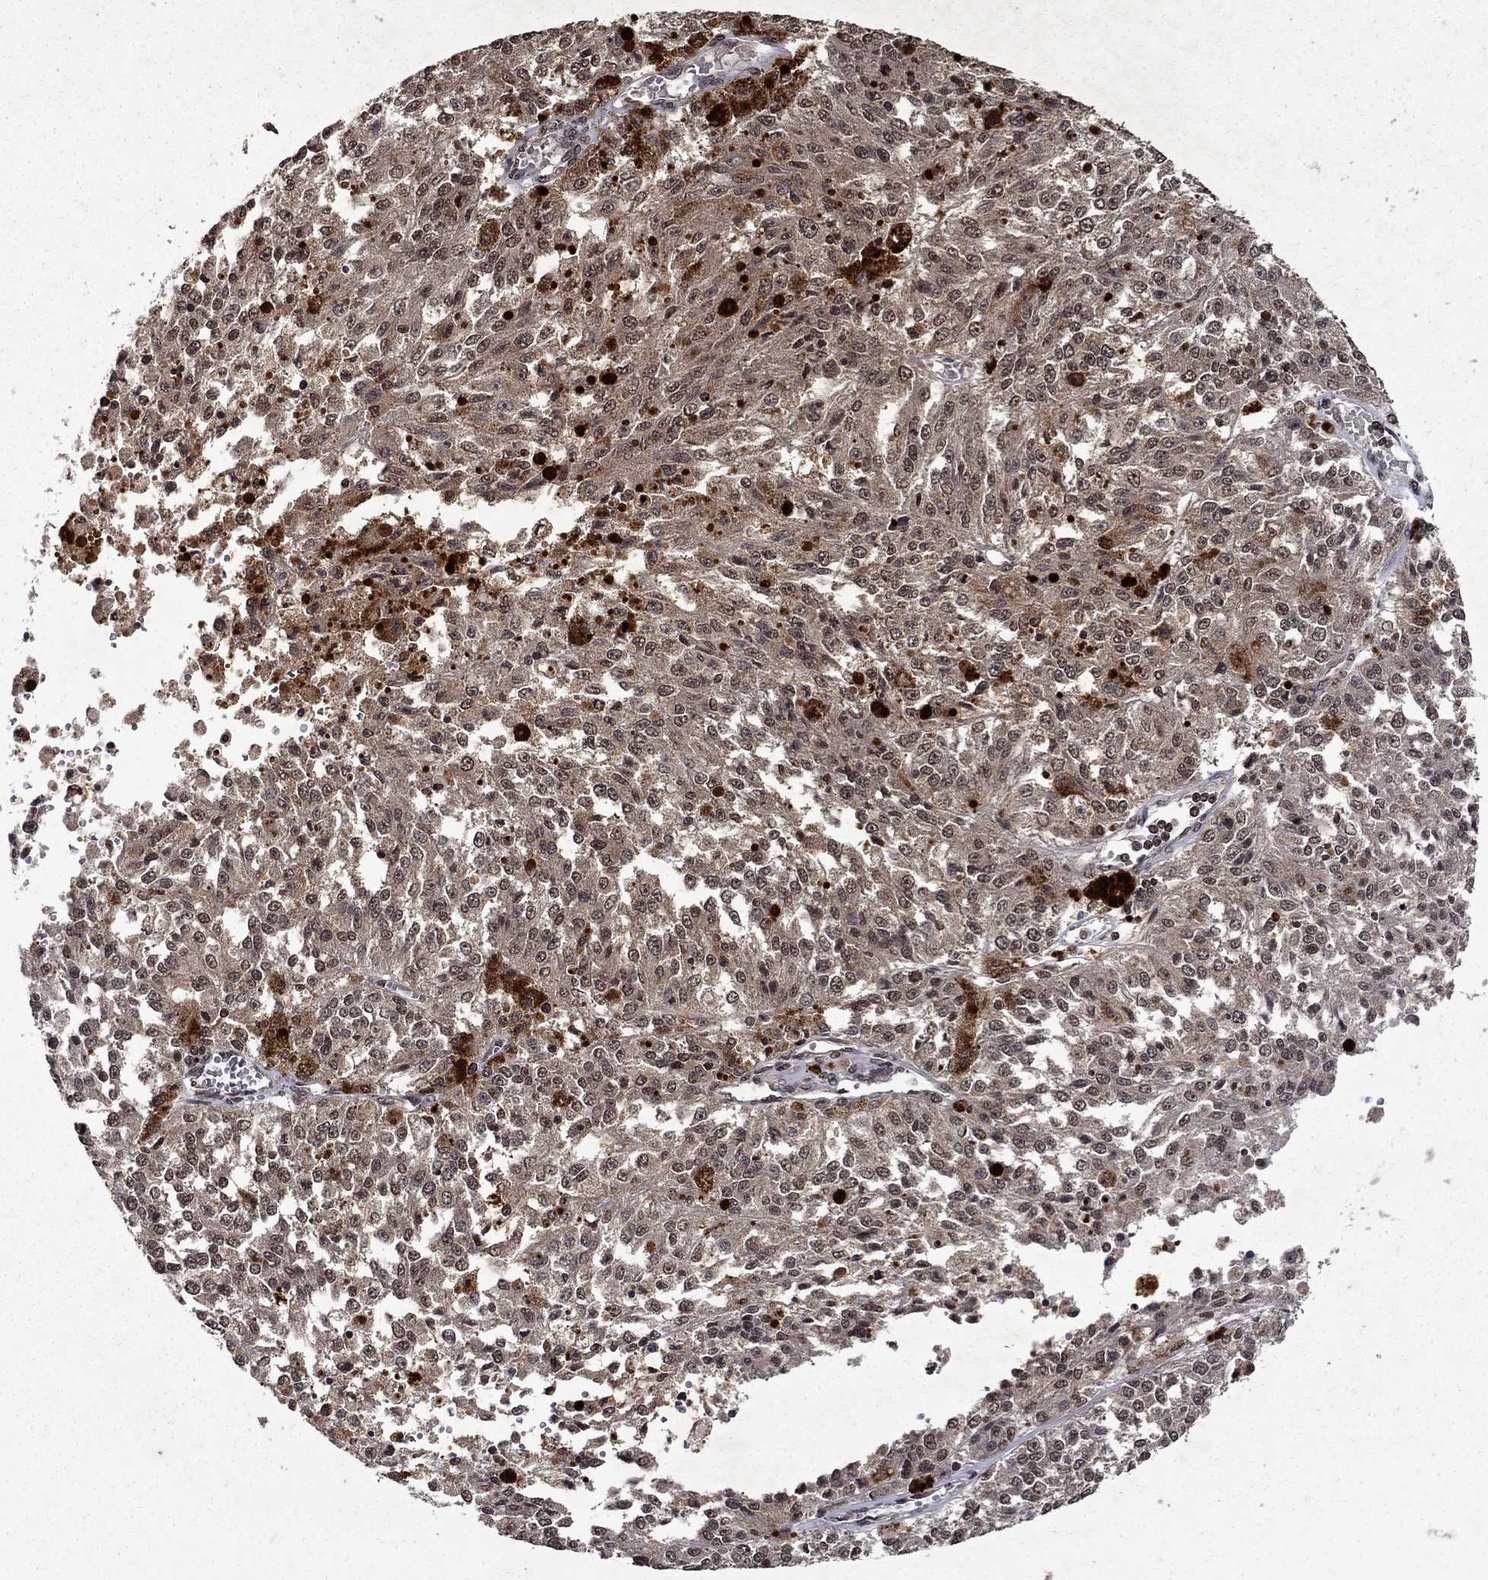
{"staining": {"intensity": "weak", "quantity": "25%-75%", "location": "cytoplasmic/membranous,nuclear"}, "tissue": "melanoma", "cell_type": "Tumor cells", "image_type": "cancer", "snomed": [{"axis": "morphology", "description": "Malignant melanoma, Metastatic site"}, {"axis": "topography", "description": "Lymph node"}], "caption": "IHC (DAB) staining of human malignant melanoma (metastatic site) reveals weak cytoplasmic/membranous and nuclear protein positivity in approximately 25%-75% of tumor cells.", "gene": "PIN4", "patient": {"sex": "female", "age": 64}}